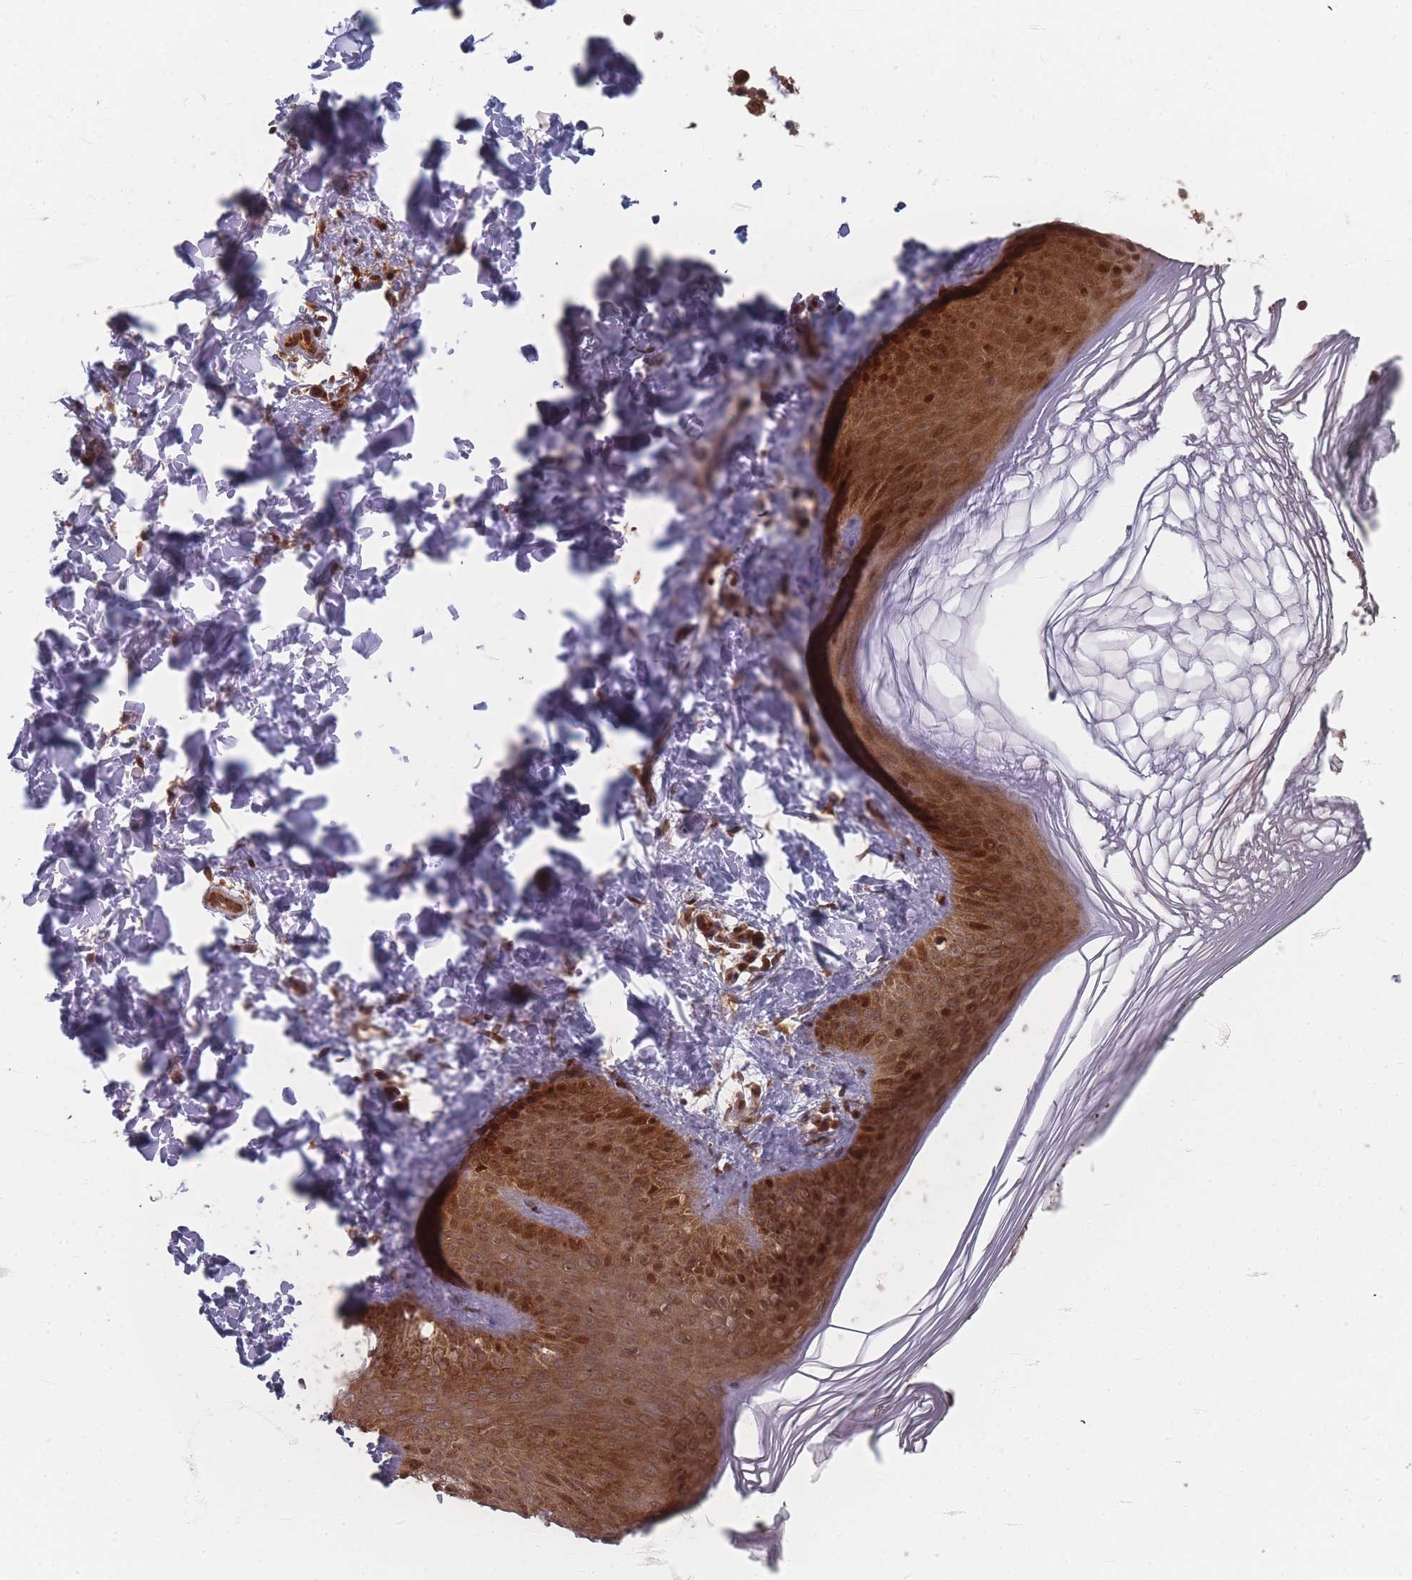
{"staining": {"intensity": "strong", "quantity": ">75%", "location": "cytoplasmic/membranous,nuclear"}, "tissue": "skin", "cell_type": "Epidermal cells", "image_type": "normal", "snomed": [{"axis": "morphology", "description": "Normal tissue, NOS"}, {"axis": "morphology", "description": "Inflammation, NOS"}, {"axis": "topography", "description": "Soft tissue"}, {"axis": "topography", "description": "Anal"}], "caption": "Immunohistochemical staining of benign skin demonstrates strong cytoplasmic/membranous,nuclear protein expression in approximately >75% of epidermal cells. (Stains: DAB in brown, nuclei in blue, Microscopy: brightfield microscopy at high magnification).", "gene": "PSMB3", "patient": {"sex": "female", "age": 15}}